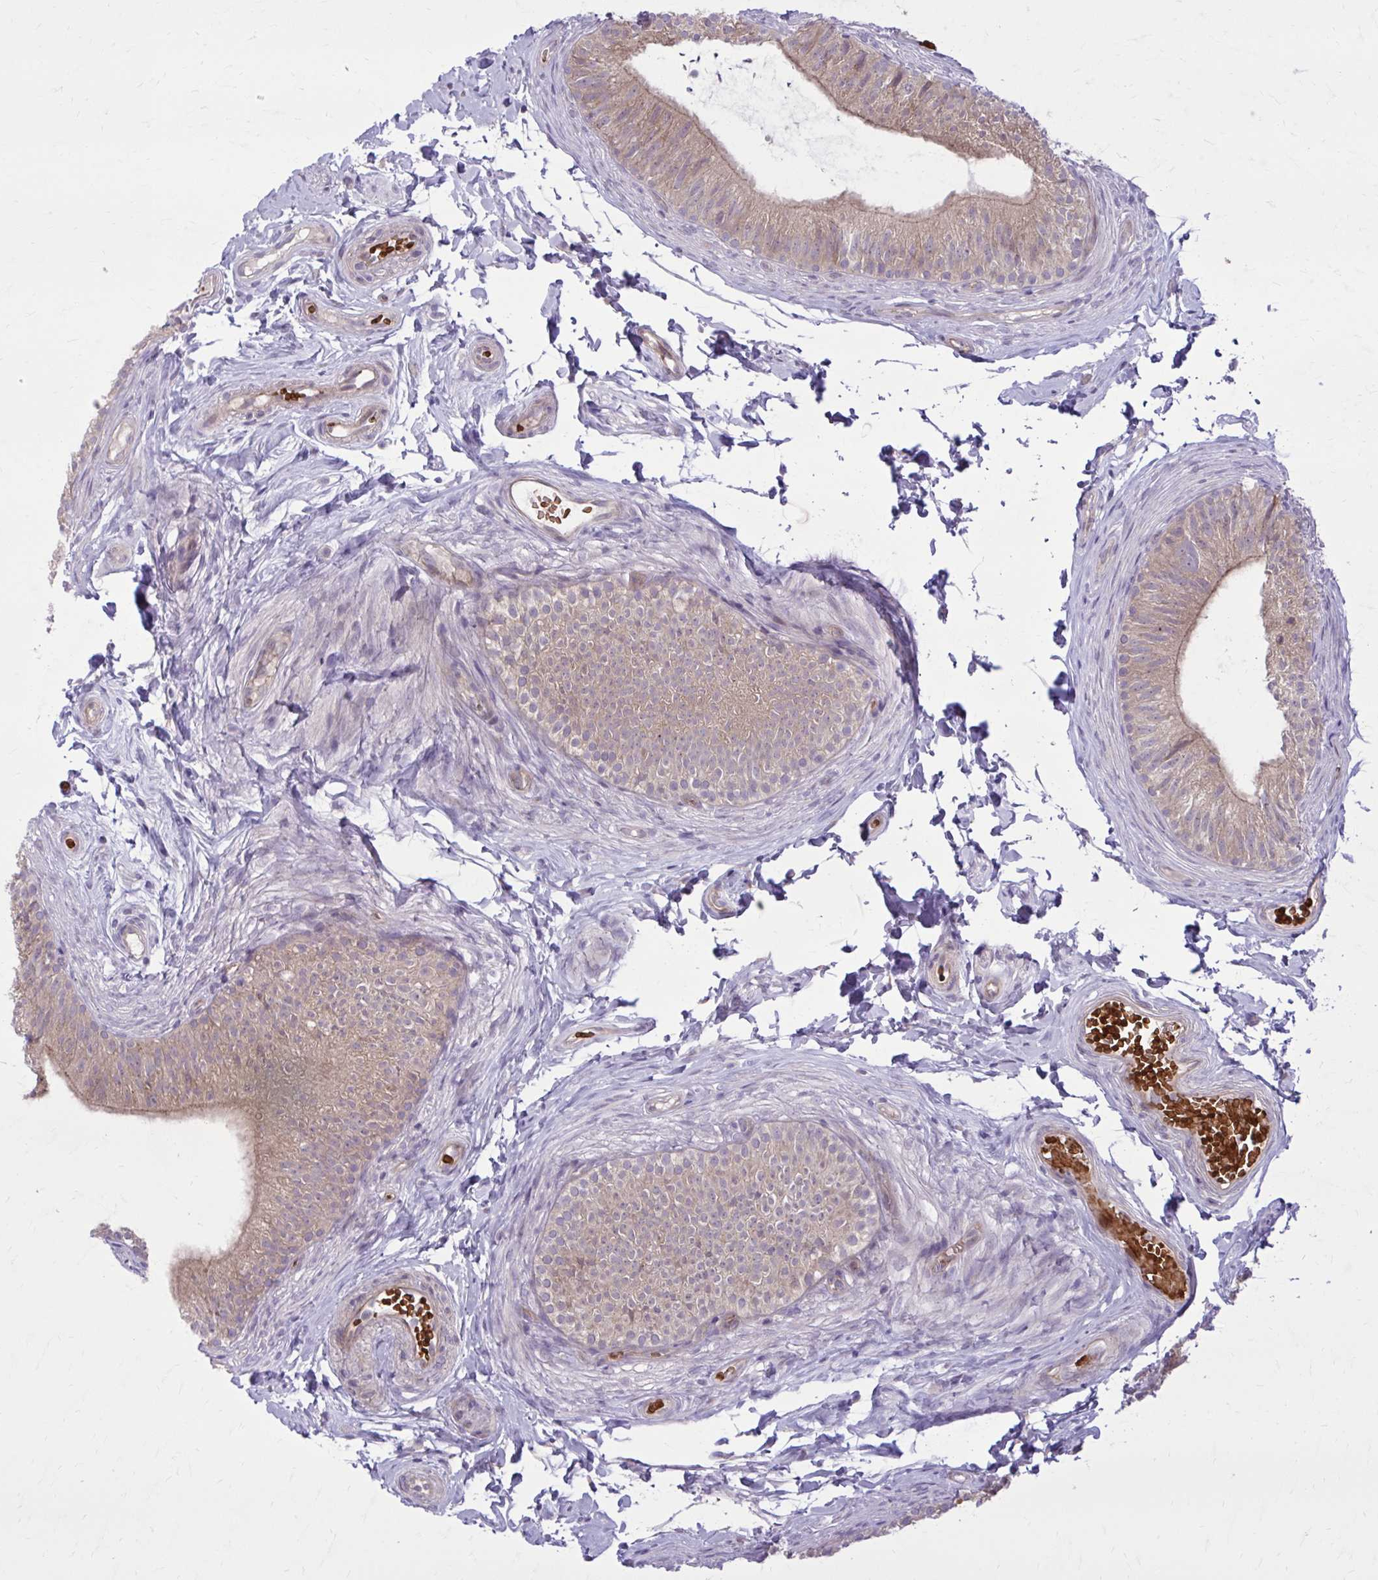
{"staining": {"intensity": "moderate", "quantity": ">75%", "location": "cytoplasmic/membranous"}, "tissue": "epididymis", "cell_type": "Glandular cells", "image_type": "normal", "snomed": [{"axis": "morphology", "description": "Normal tissue, NOS"}, {"axis": "topography", "description": "Epididymis, spermatic cord, NOS"}, {"axis": "topography", "description": "Epididymis"}, {"axis": "topography", "description": "Peripheral nerve tissue"}], "caption": "Protein staining by immunohistochemistry (IHC) exhibits moderate cytoplasmic/membranous expression in about >75% of glandular cells in unremarkable epididymis.", "gene": "SNF8", "patient": {"sex": "male", "age": 29}}